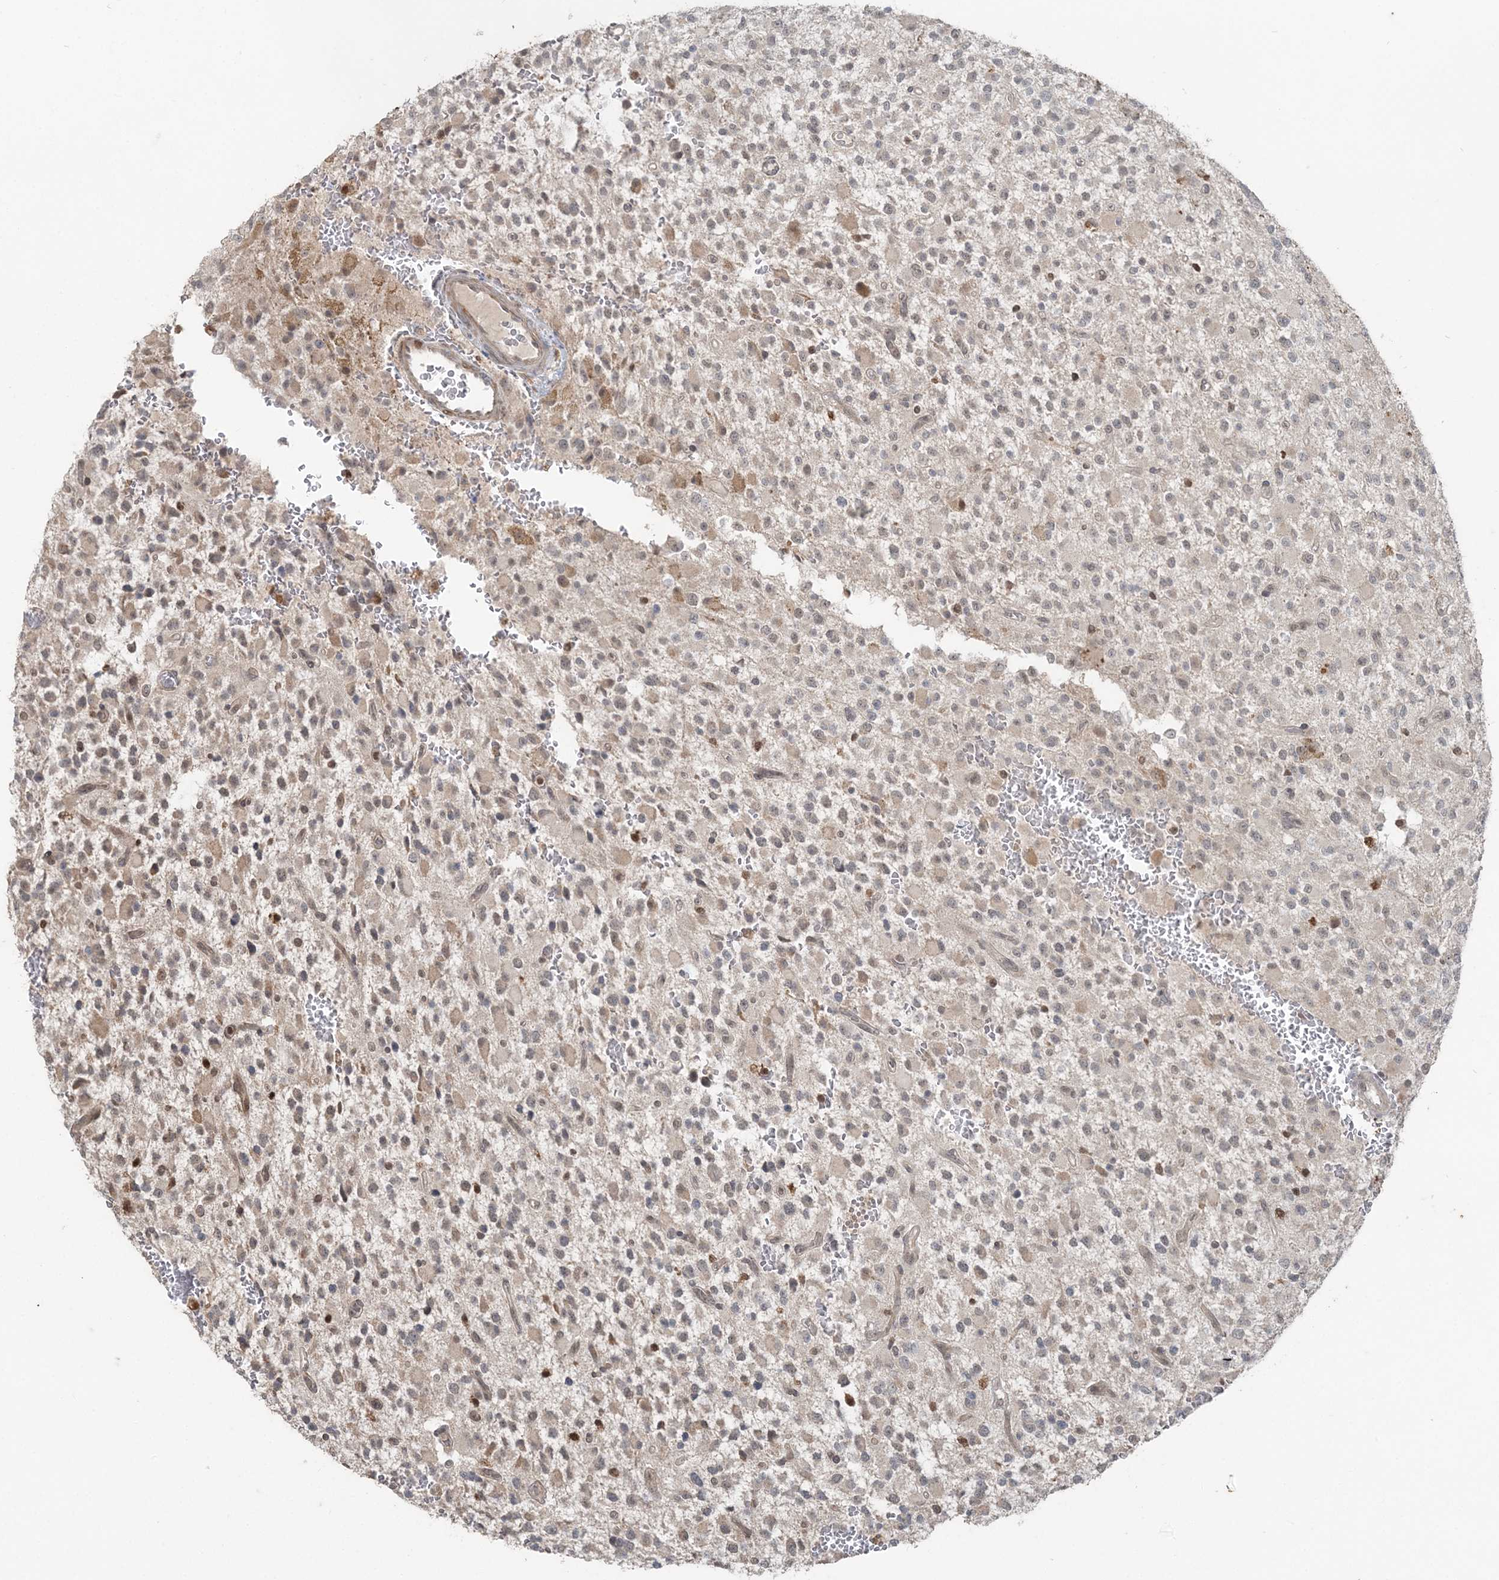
{"staining": {"intensity": "weak", "quantity": "<25%", "location": "cytoplasmic/membranous"}, "tissue": "glioma", "cell_type": "Tumor cells", "image_type": "cancer", "snomed": [{"axis": "morphology", "description": "Glioma, malignant, High grade"}, {"axis": "topography", "description": "Brain"}], "caption": "IHC image of high-grade glioma (malignant) stained for a protein (brown), which shows no expression in tumor cells.", "gene": "SLU7", "patient": {"sex": "male", "age": 34}}